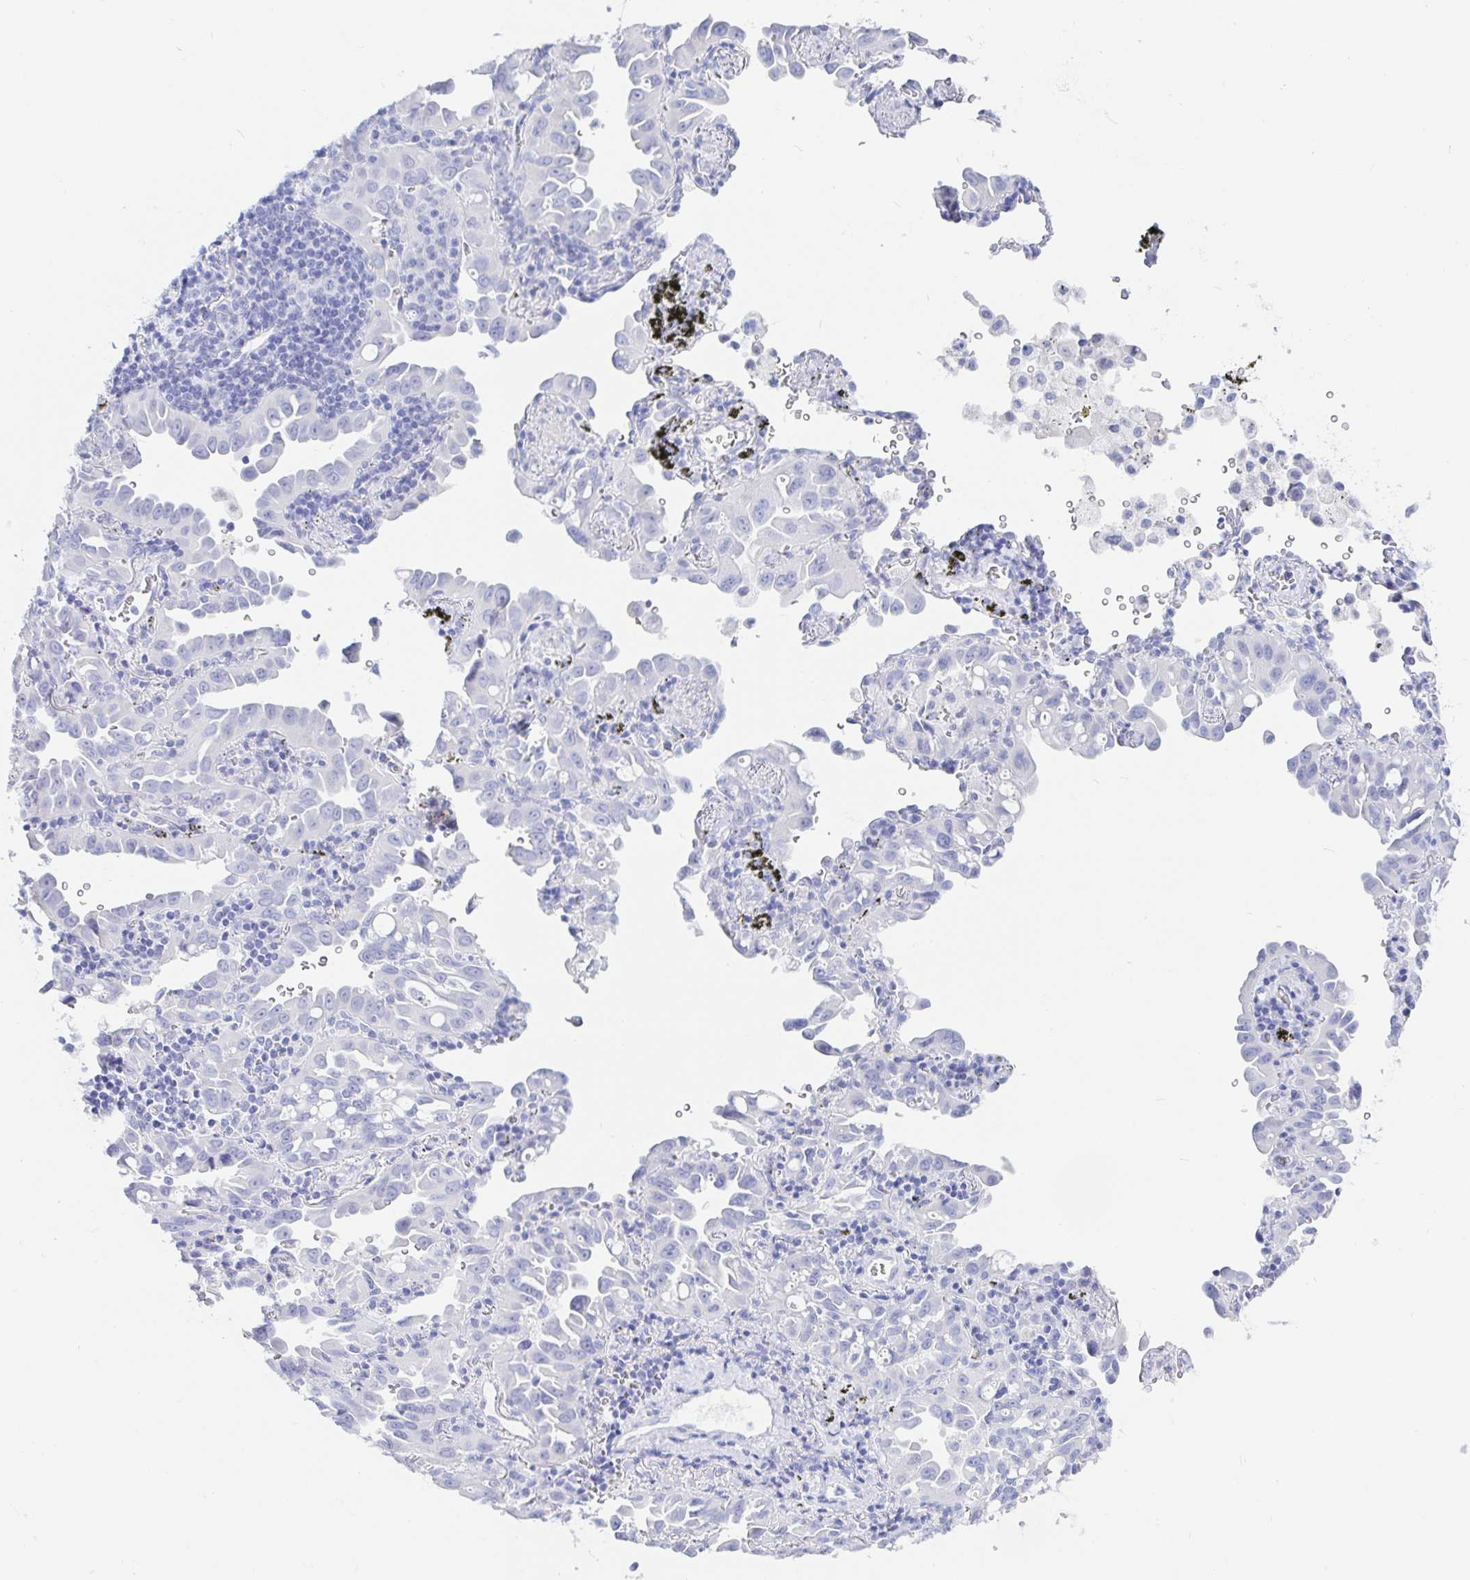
{"staining": {"intensity": "negative", "quantity": "none", "location": "none"}, "tissue": "lung cancer", "cell_type": "Tumor cells", "image_type": "cancer", "snomed": [{"axis": "morphology", "description": "Adenocarcinoma, NOS"}, {"axis": "topography", "description": "Lung"}], "caption": "IHC image of human lung adenocarcinoma stained for a protein (brown), which displays no staining in tumor cells.", "gene": "KCNH6", "patient": {"sex": "male", "age": 68}}